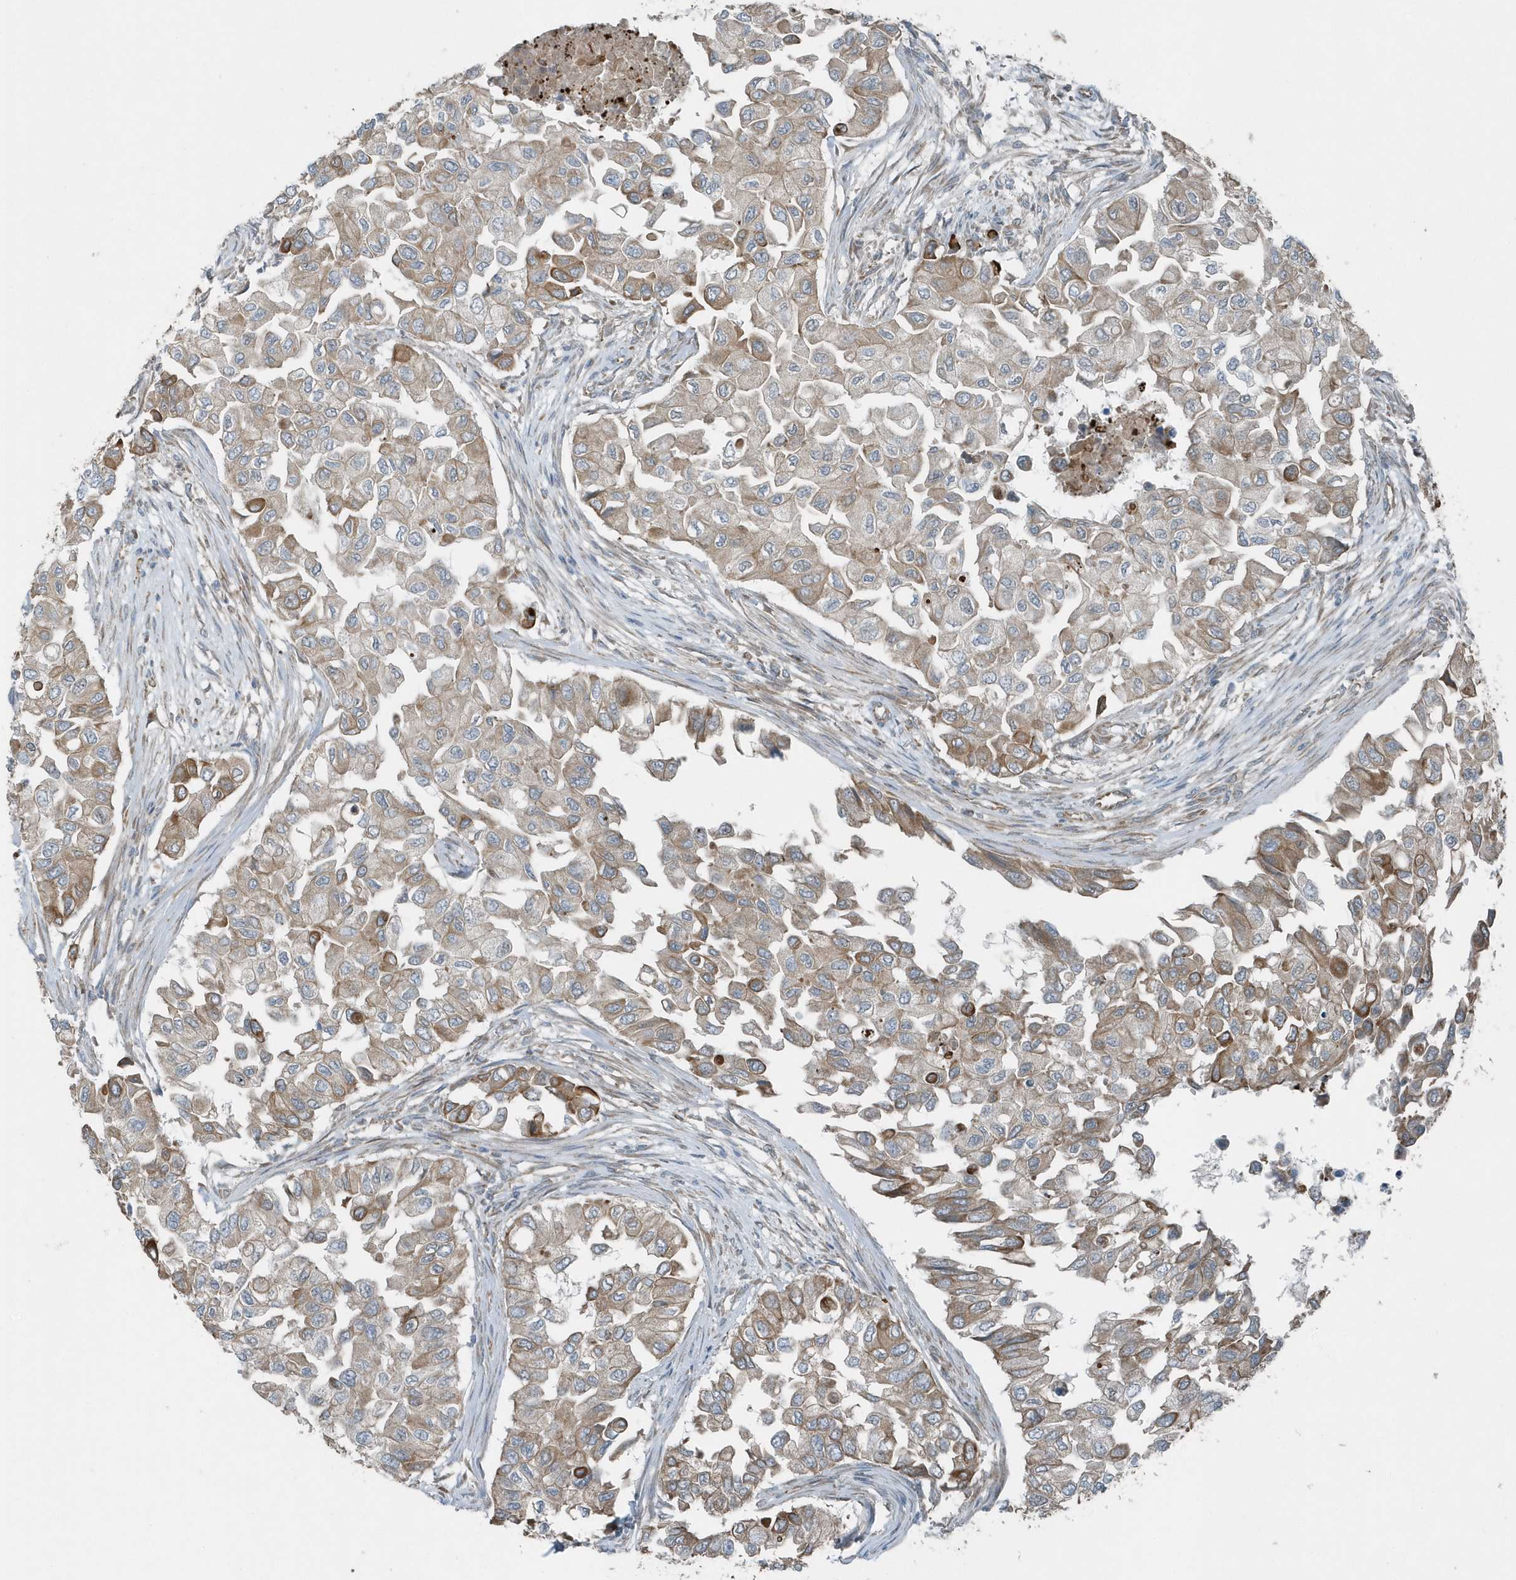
{"staining": {"intensity": "moderate", "quantity": "25%-75%", "location": "cytoplasmic/membranous"}, "tissue": "breast cancer", "cell_type": "Tumor cells", "image_type": "cancer", "snomed": [{"axis": "morphology", "description": "Normal tissue, NOS"}, {"axis": "morphology", "description": "Duct carcinoma"}, {"axis": "topography", "description": "Breast"}], "caption": "Protein staining of intraductal carcinoma (breast) tissue demonstrates moderate cytoplasmic/membranous expression in approximately 25%-75% of tumor cells. (DAB (3,3'-diaminobenzidine) = brown stain, brightfield microscopy at high magnification).", "gene": "GCC2", "patient": {"sex": "female", "age": 49}}